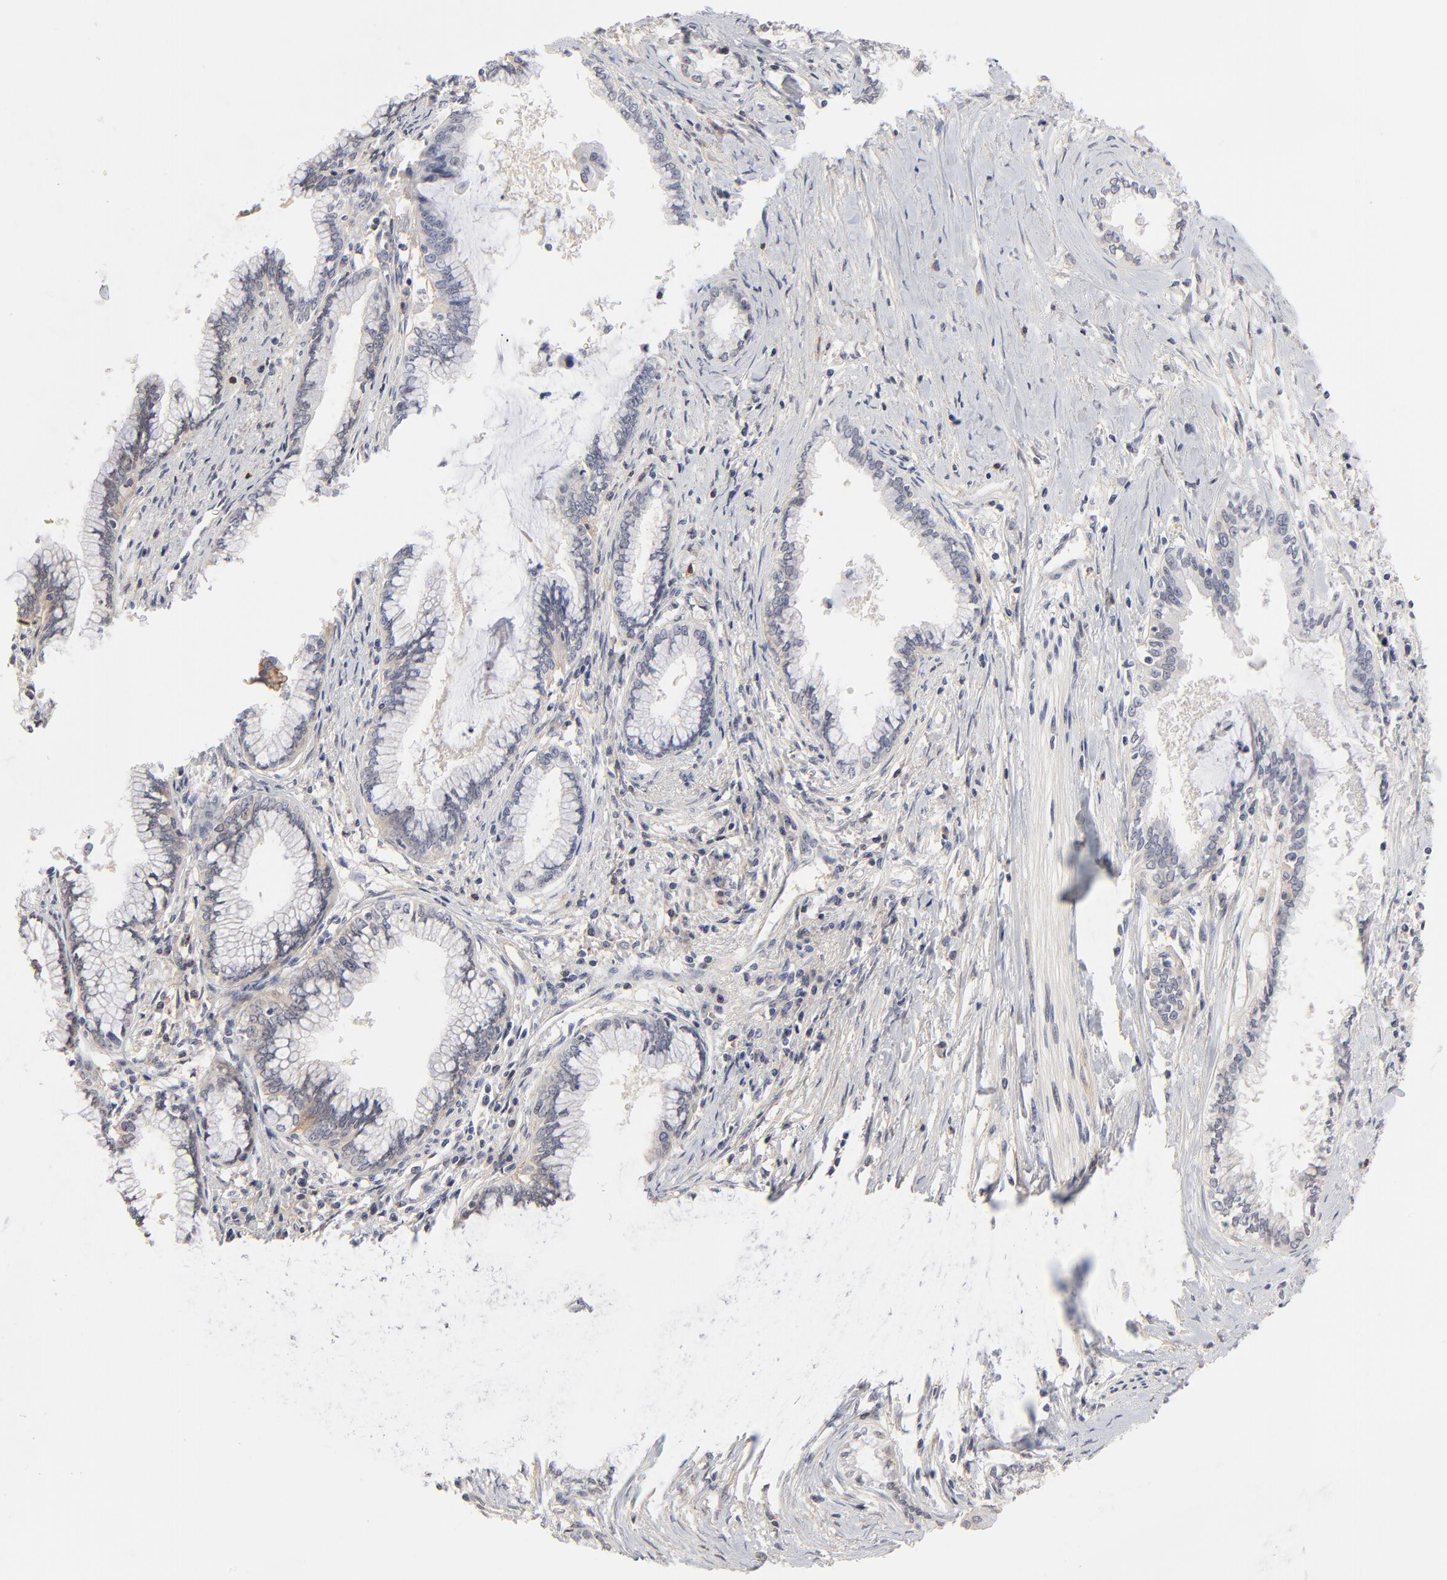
{"staining": {"intensity": "weak", "quantity": "25%-75%", "location": "cytoplasmic/membranous"}, "tissue": "pancreatic cancer", "cell_type": "Tumor cells", "image_type": "cancer", "snomed": [{"axis": "morphology", "description": "Adenocarcinoma, NOS"}, {"axis": "topography", "description": "Pancreas"}], "caption": "Pancreatic cancer (adenocarcinoma) stained with a brown dye displays weak cytoplasmic/membranous positive positivity in approximately 25%-75% of tumor cells.", "gene": "SLC16A1", "patient": {"sex": "female", "age": 64}}